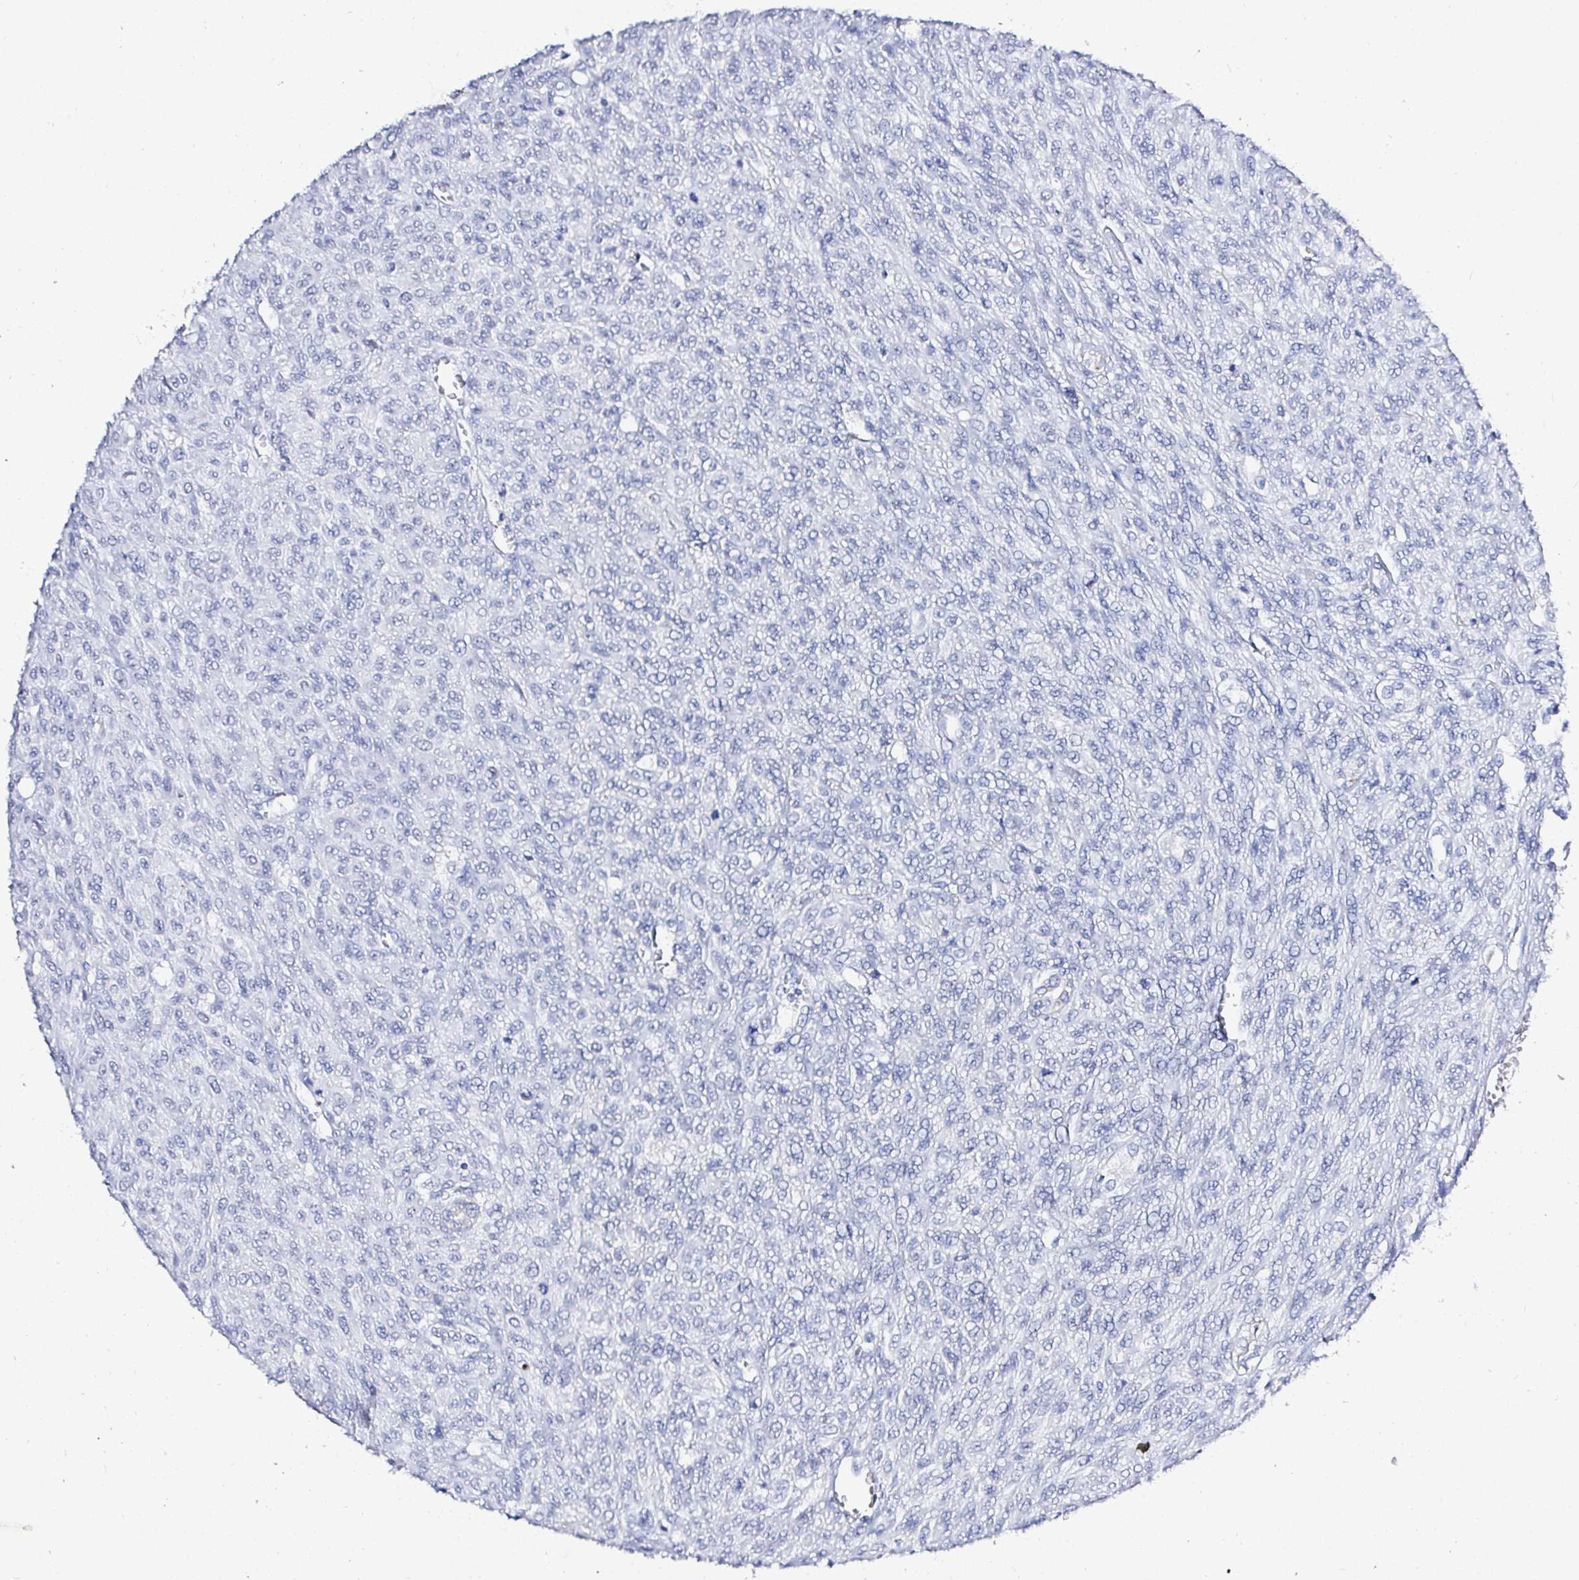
{"staining": {"intensity": "negative", "quantity": "none", "location": "none"}, "tissue": "renal cancer", "cell_type": "Tumor cells", "image_type": "cancer", "snomed": [{"axis": "morphology", "description": "Adenocarcinoma, NOS"}, {"axis": "topography", "description": "Kidney"}], "caption": "Immunohistochemistry (IHC) image of neoplastic tissue: renal adenocarcinoma stained with DAB displays no significant protein staining in tumor cells. Brightfield microscopy of immunohistochemistry stained with DAB (3,3'-diaminobenzidine) (brown) and hematoxylin (blue), captured at high magnification.", "gene": "OR10K1", "patient": {"sex": "male", "age": 58}}